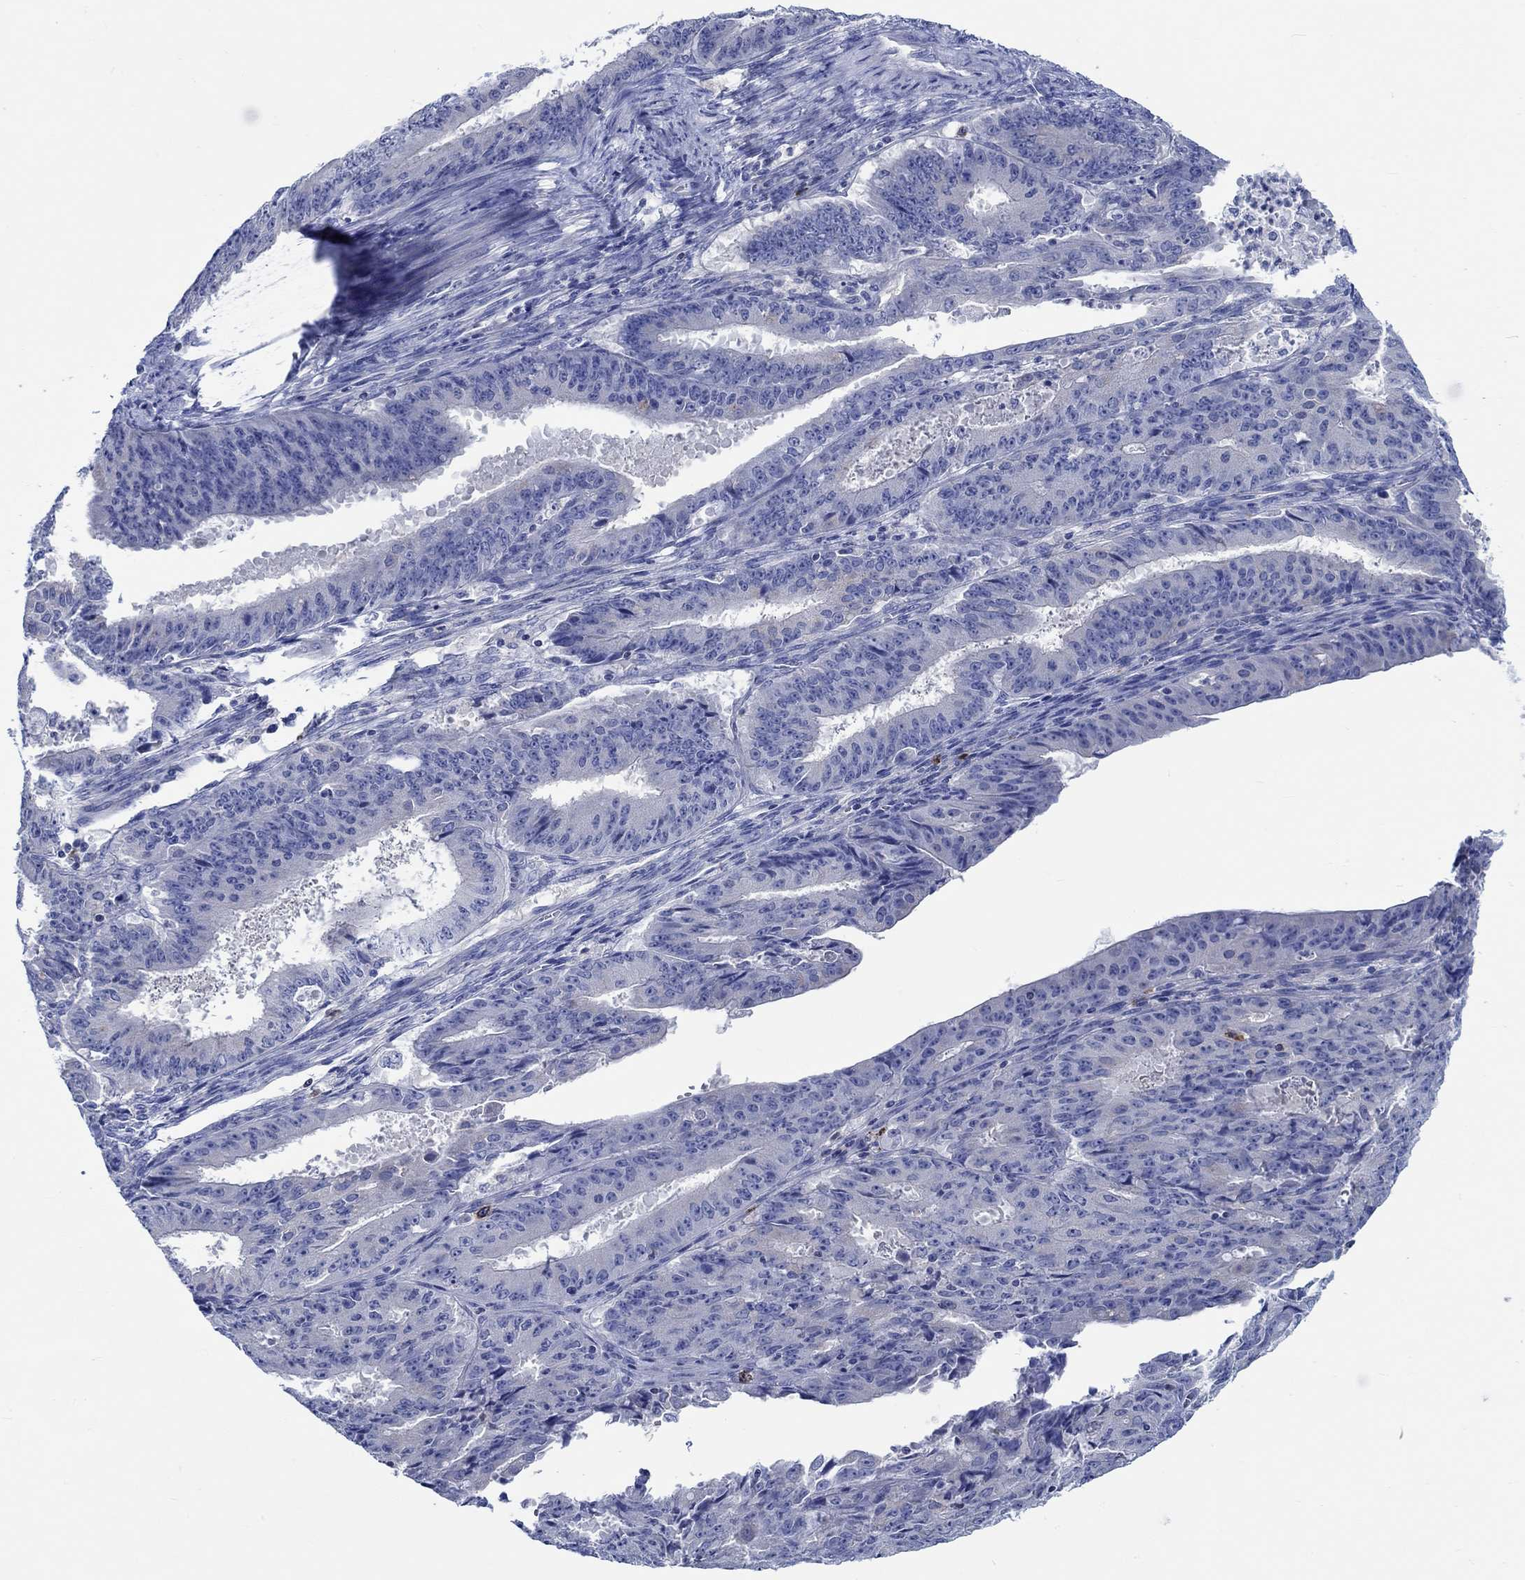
{"staining": {"intensity": "negative", "quantity": "none", "location": "none"}, "tissue": "ovarian cancer", "cell_type": "Tumor cells", "image_type": "cancer", "snomed": [{"axis": "morphology", "description": "Carcinoma, endometroid"}, {"axis": "topography", "description": "Ovary"}], "caption": "Immunohistochemical staining of ovarian cancer (endometroid carcinoma) displays no significant staining in tumor cells.", "gene": "PTPRN2", "patient": {"sex": "female", "age": 42}}